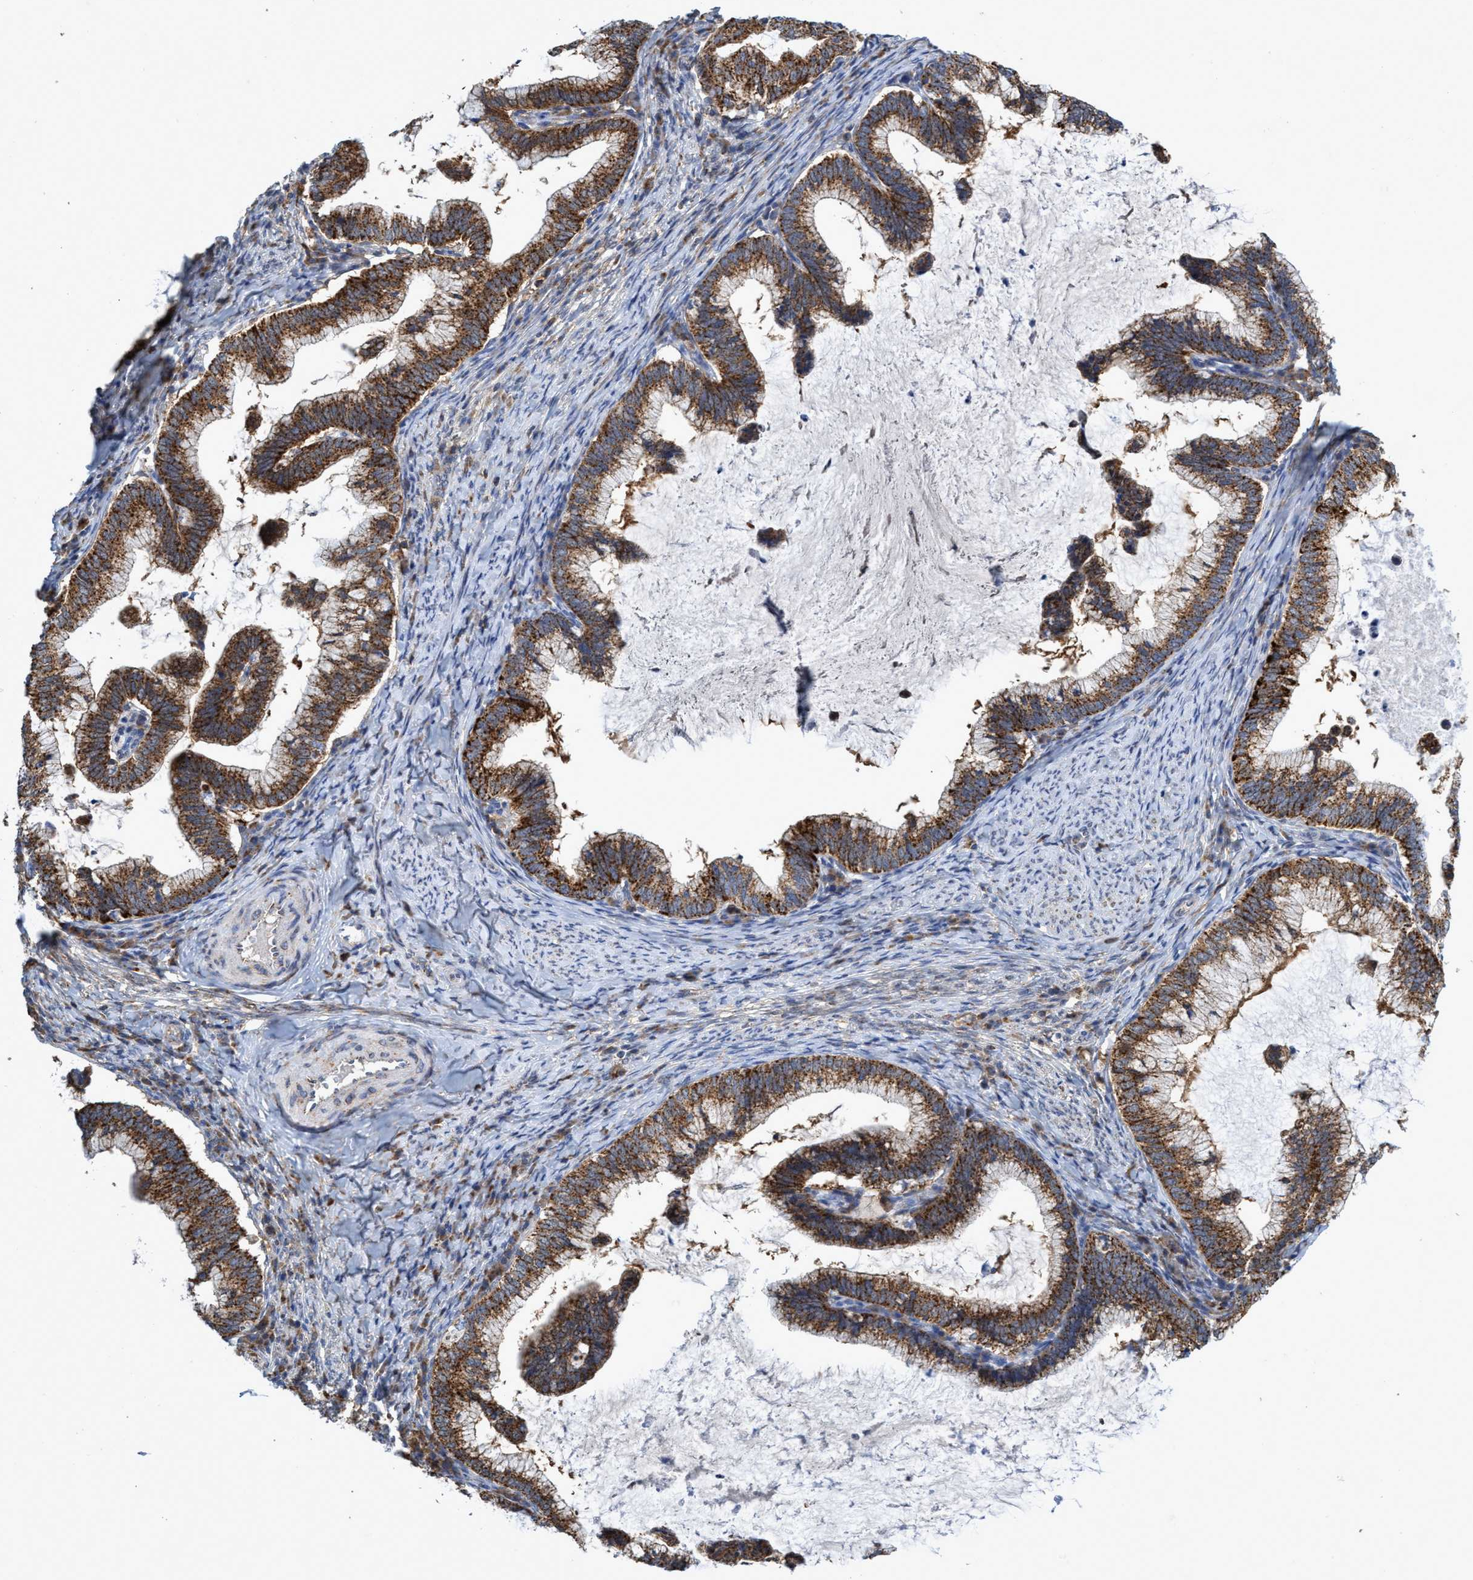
{"staining": {"intensity": "strong", "quantity": ">75%", "location": "cytoplasmic/membranous"}, "tissue": "cervical cancer", "cell_type": "Tumor cells", "image_type": "cancer", "snomed": [{"axis": "morphology", "description": "Adenocarcinoma, NOS"}, {"axis": "topography", "description": "Cervix"}], "caption": "High-power microscopy captured an IHC histopathology image of cervical cancer, revealing strong cytoplasmic/membranous expression in about >75% of tumor cells.", "gene": "CRYZ", "patient": {"sex": "female", "age": 36}}